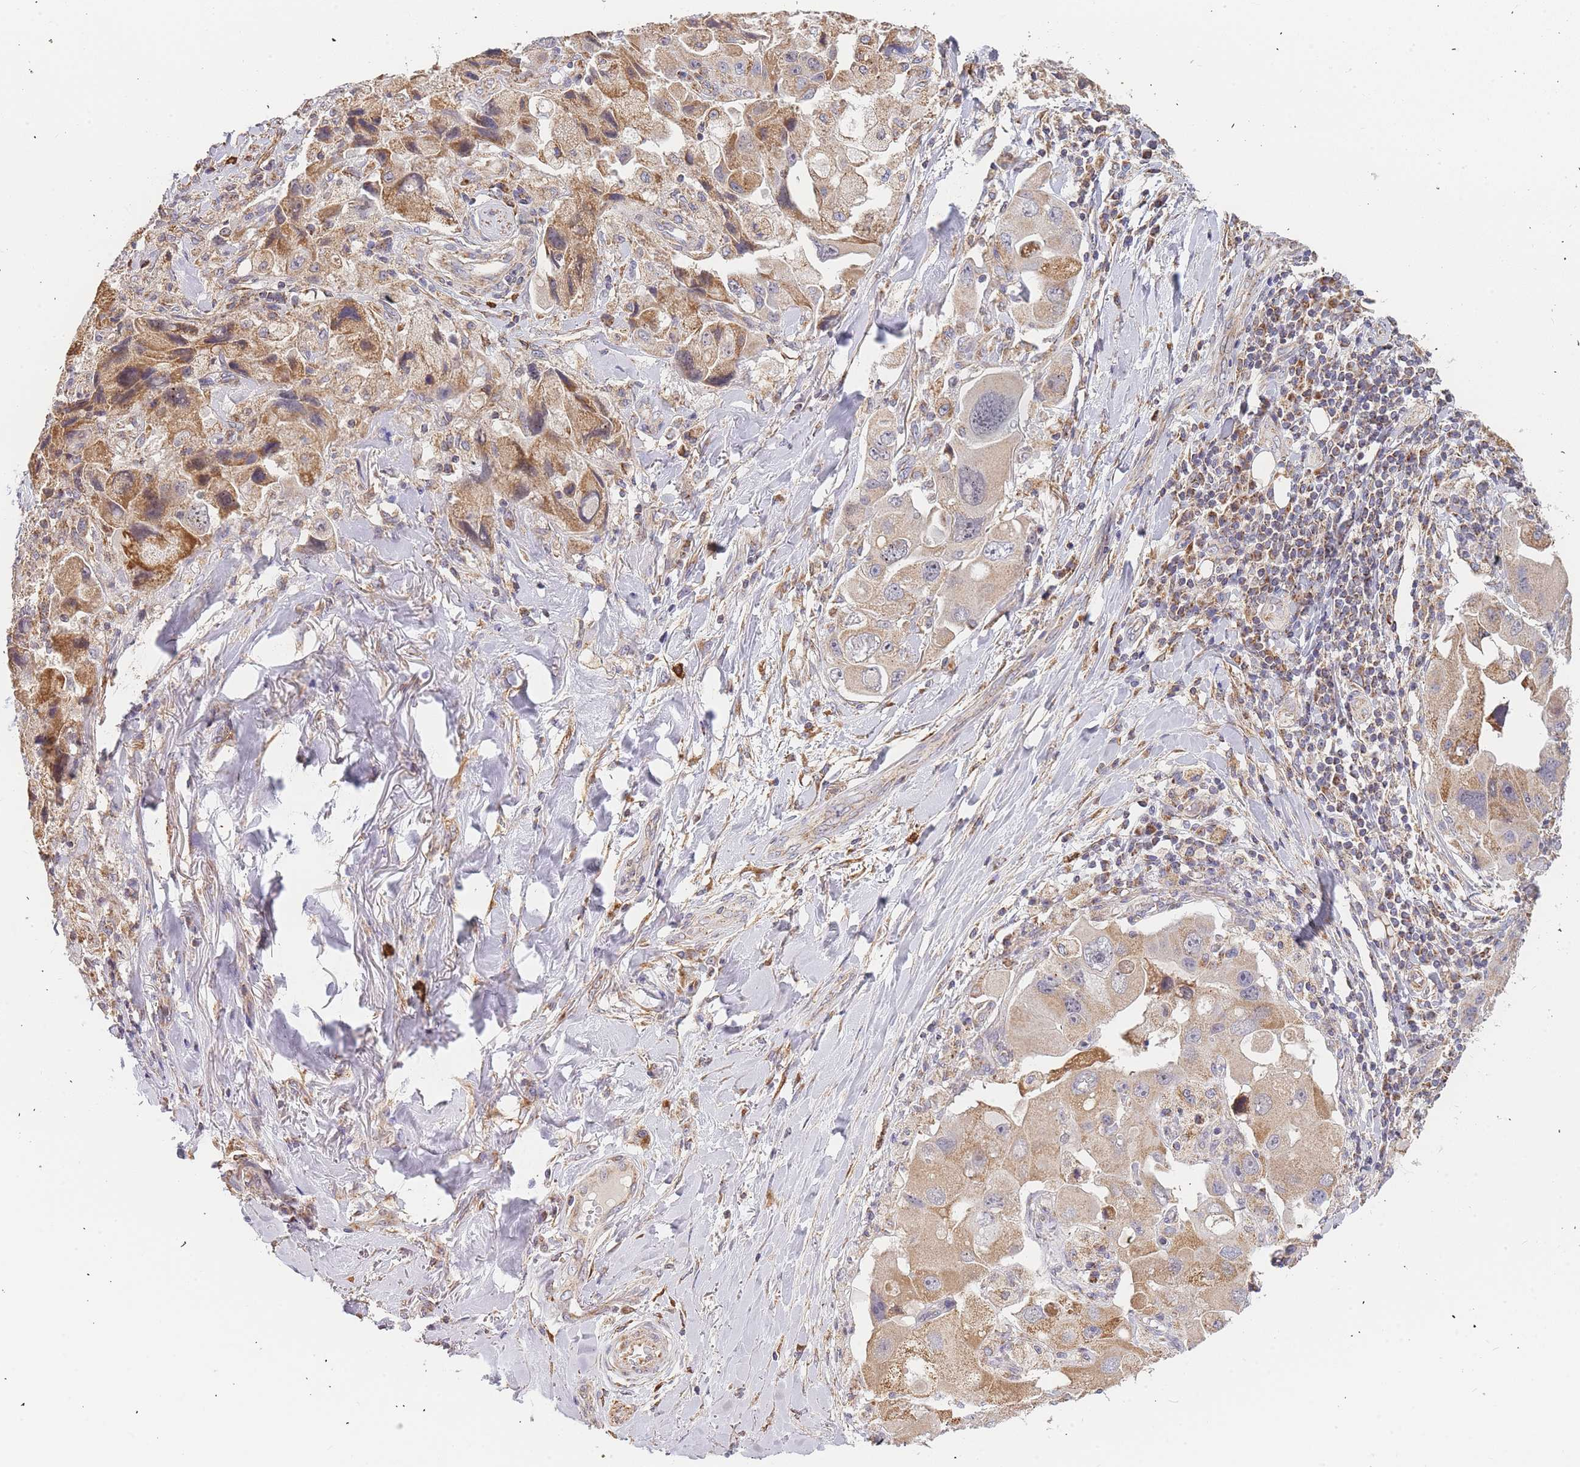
{"staining": {"intensity": "moderate", "quantity": ">75%", "location": "cytoplasmic/membranous"}, "tissue": "lung cancer", "cell_type": "Tumor cells", "image_type": "cancer", "snomed": [{"axis": "morphology", "description": "Adenocarcinoma, NOS"}, {"axis": "topography", "description": "Lung"}], "caption": "Lung adenocarcinoma tissue displays moderate cytoplasmic/membranous positivity in approximately >75% of tumor cells", "gene": "ADCY9", "patient": {"sex": "female", "age": 54}}